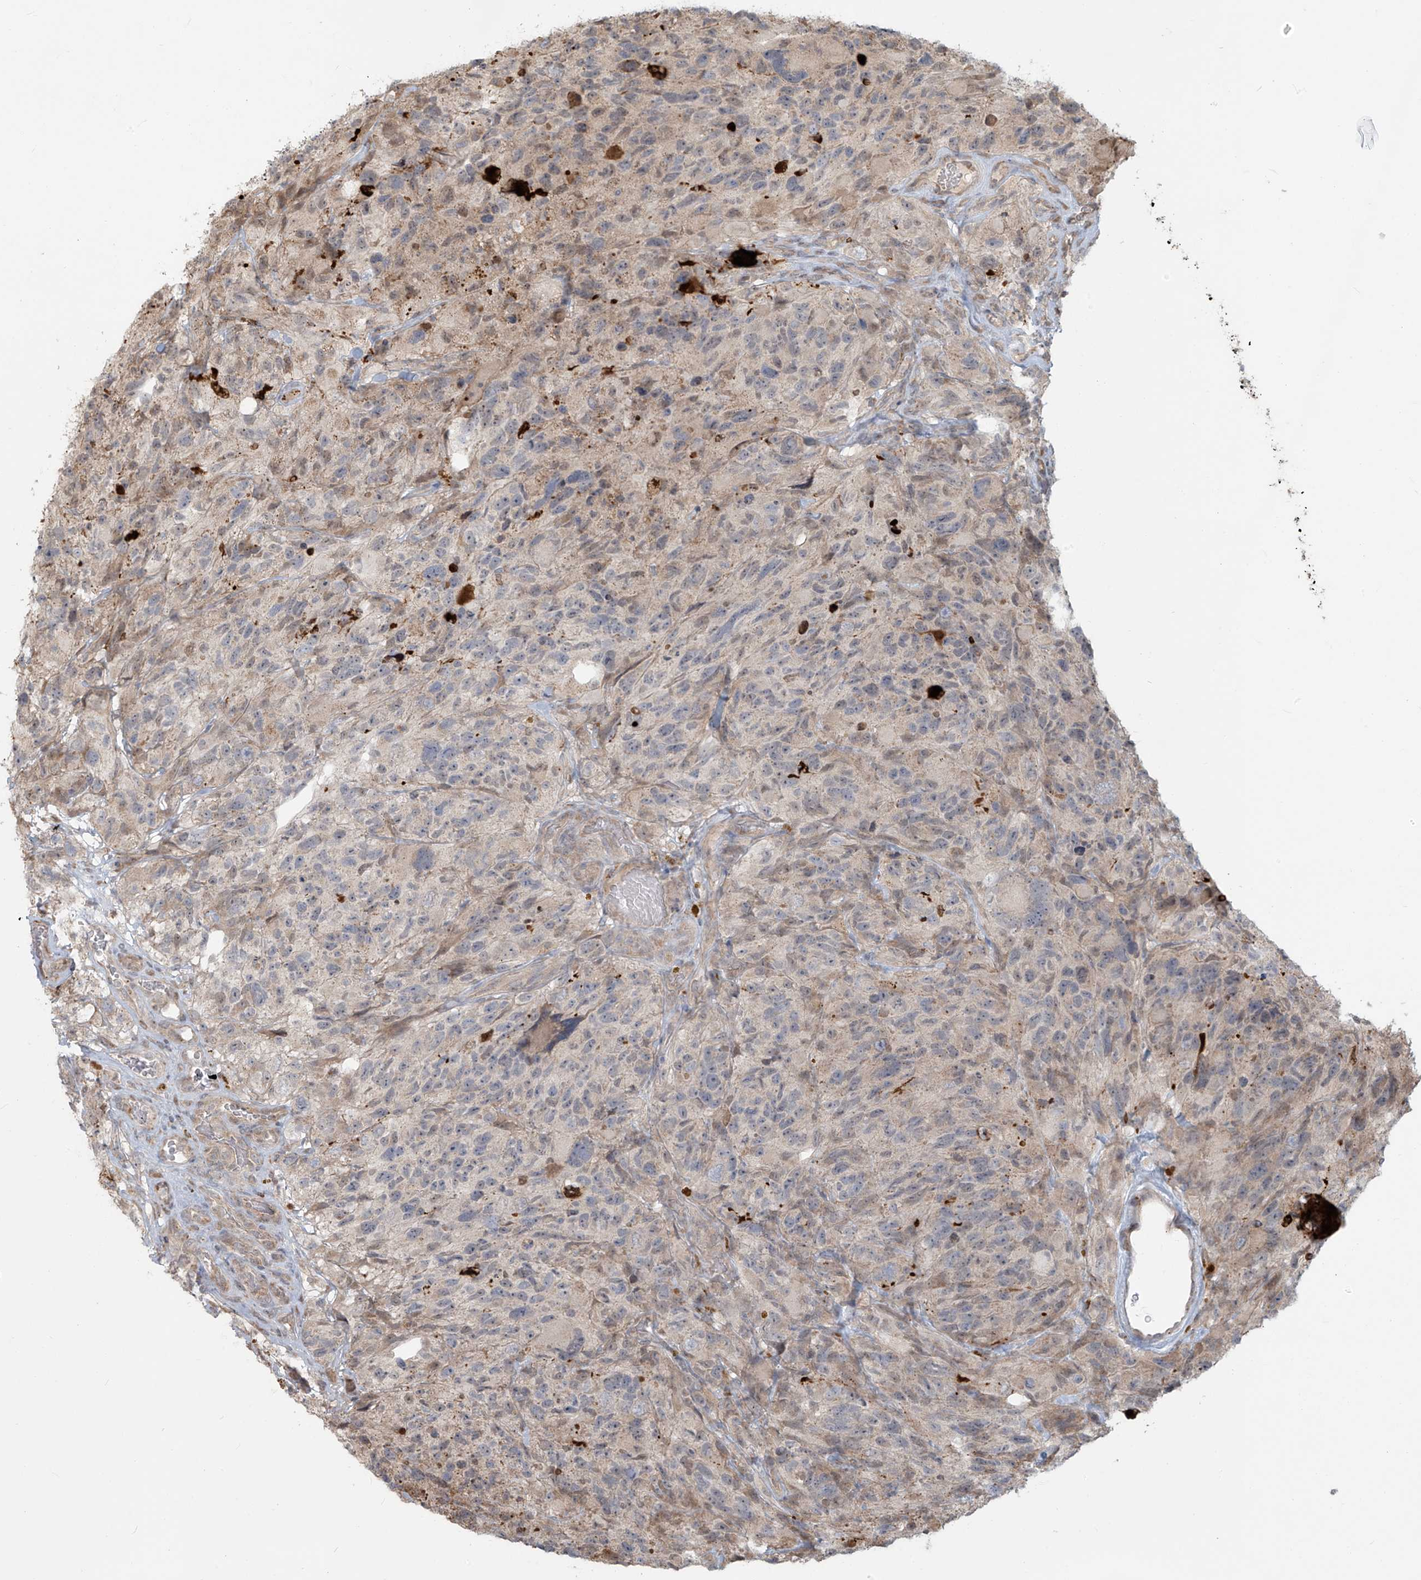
{"staining": {"intensity": "weak", "quantity": "<25%", "location": "cytoplasmic/membranous"}, "tissue": "glioma", "cell_type": "Tumor cells", "image_type": "cancer", "snomed": [{"axis": "morphology", "description": "Glioma, malignant, High grade"}, {"axis": "topography", "description": "Brain"}], "caption": "The immunohistochemistry image has no significant positivity in tumor cells of malignant high-grade glioma tissue.", "gene": "PLEKHM3", "patient": {"sex": "male", "age": 69}}